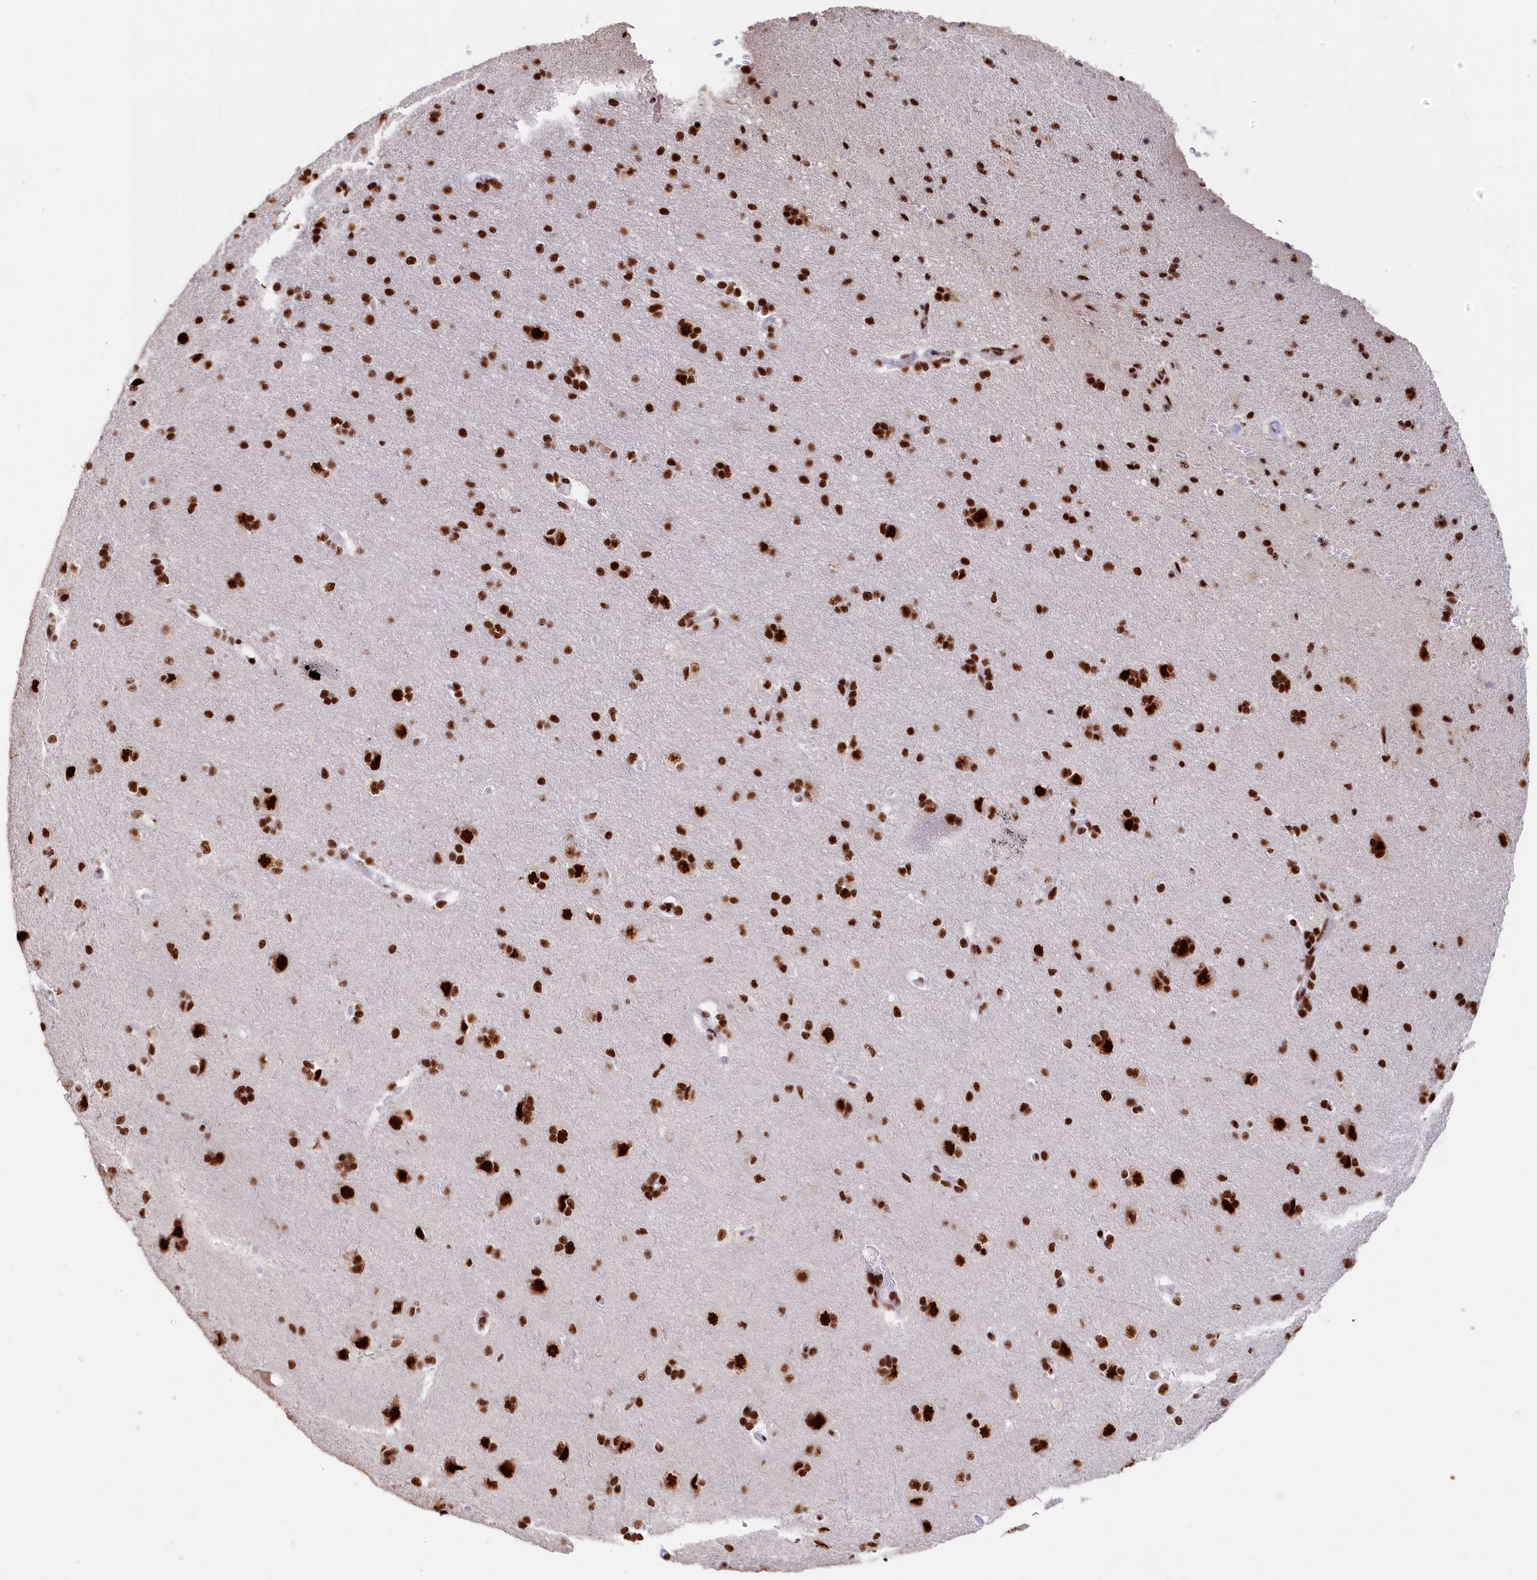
{"staining": {"intensity": "strong", "quantity": ">75%", "location": "nuclear"}, "tissue": "cerebral cortex", "cell_type": "Endothelial cells", "image_type": "normal", "snomed": [{"axis": "morphology", "description": "Normal tissue, NOS"}, {"axis": "topography", "description": "Cerebral cortex"}], "caption": "Cerebral cortex stained with DAB (3,3'-diaminobenzidine) IHC reveals high levels of strong nuclear staining in about >75% of endothelial cells.", "gene": "SNRNP70", "patient": {"sex": "male", "age": 62}}